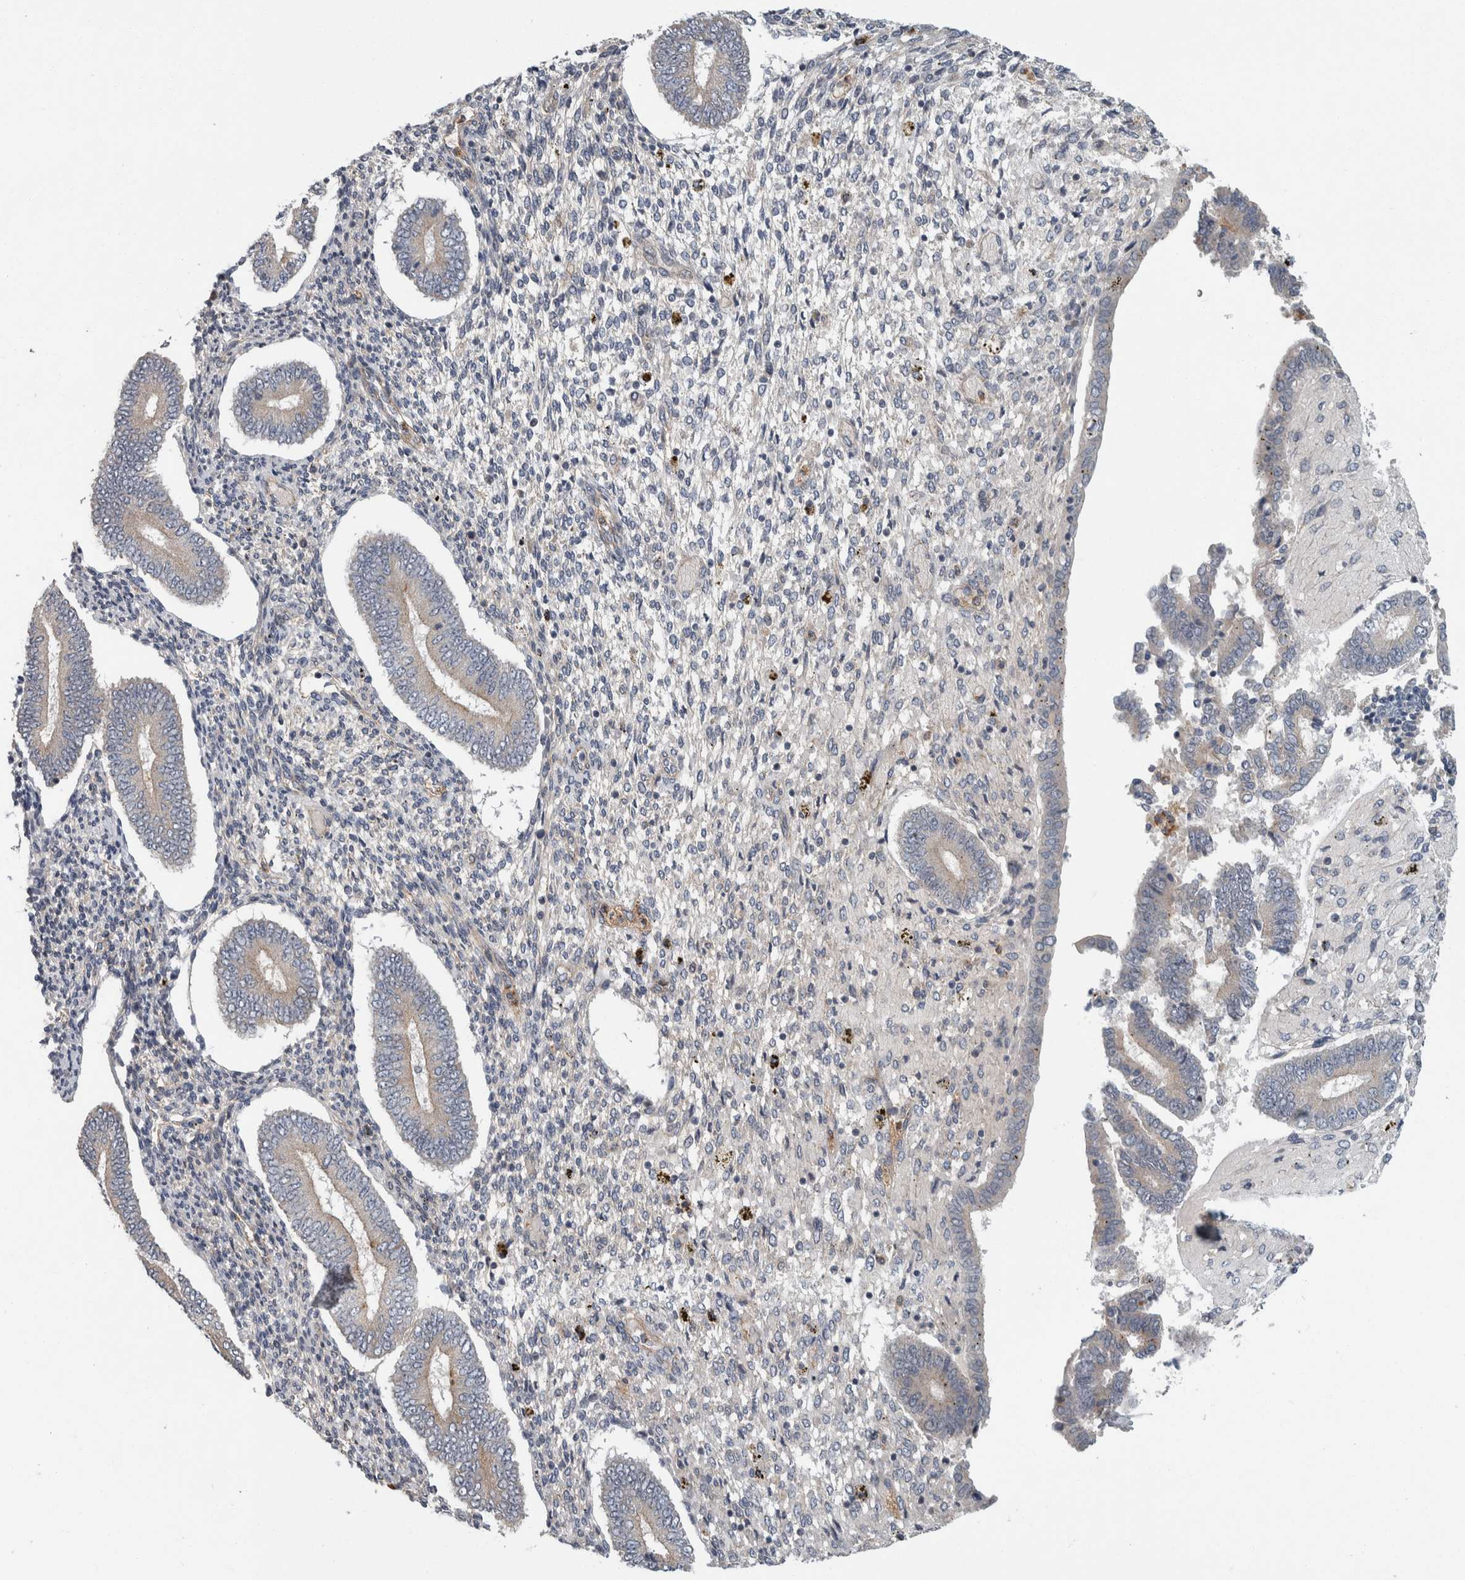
{"staining": {"intensity": "negative", "quantity": "none", "location": "none"}, "tissue": "endometrium", "cell_type": "Cells in endometrial stroma", "image_type": "normal", "snomed": [{"axis": "morphology", "description": "Normal tissue, NOS"}, {"axis": "topography", "description": "Endometrium"}], "caption": "IHC micrograph of benign endometrium: endometrium stained with DAB displays no significant protein expression in cells in endometrial stroma.", "gene": "KCNJ3", "patient": {"sex": "female", "age": 42}}